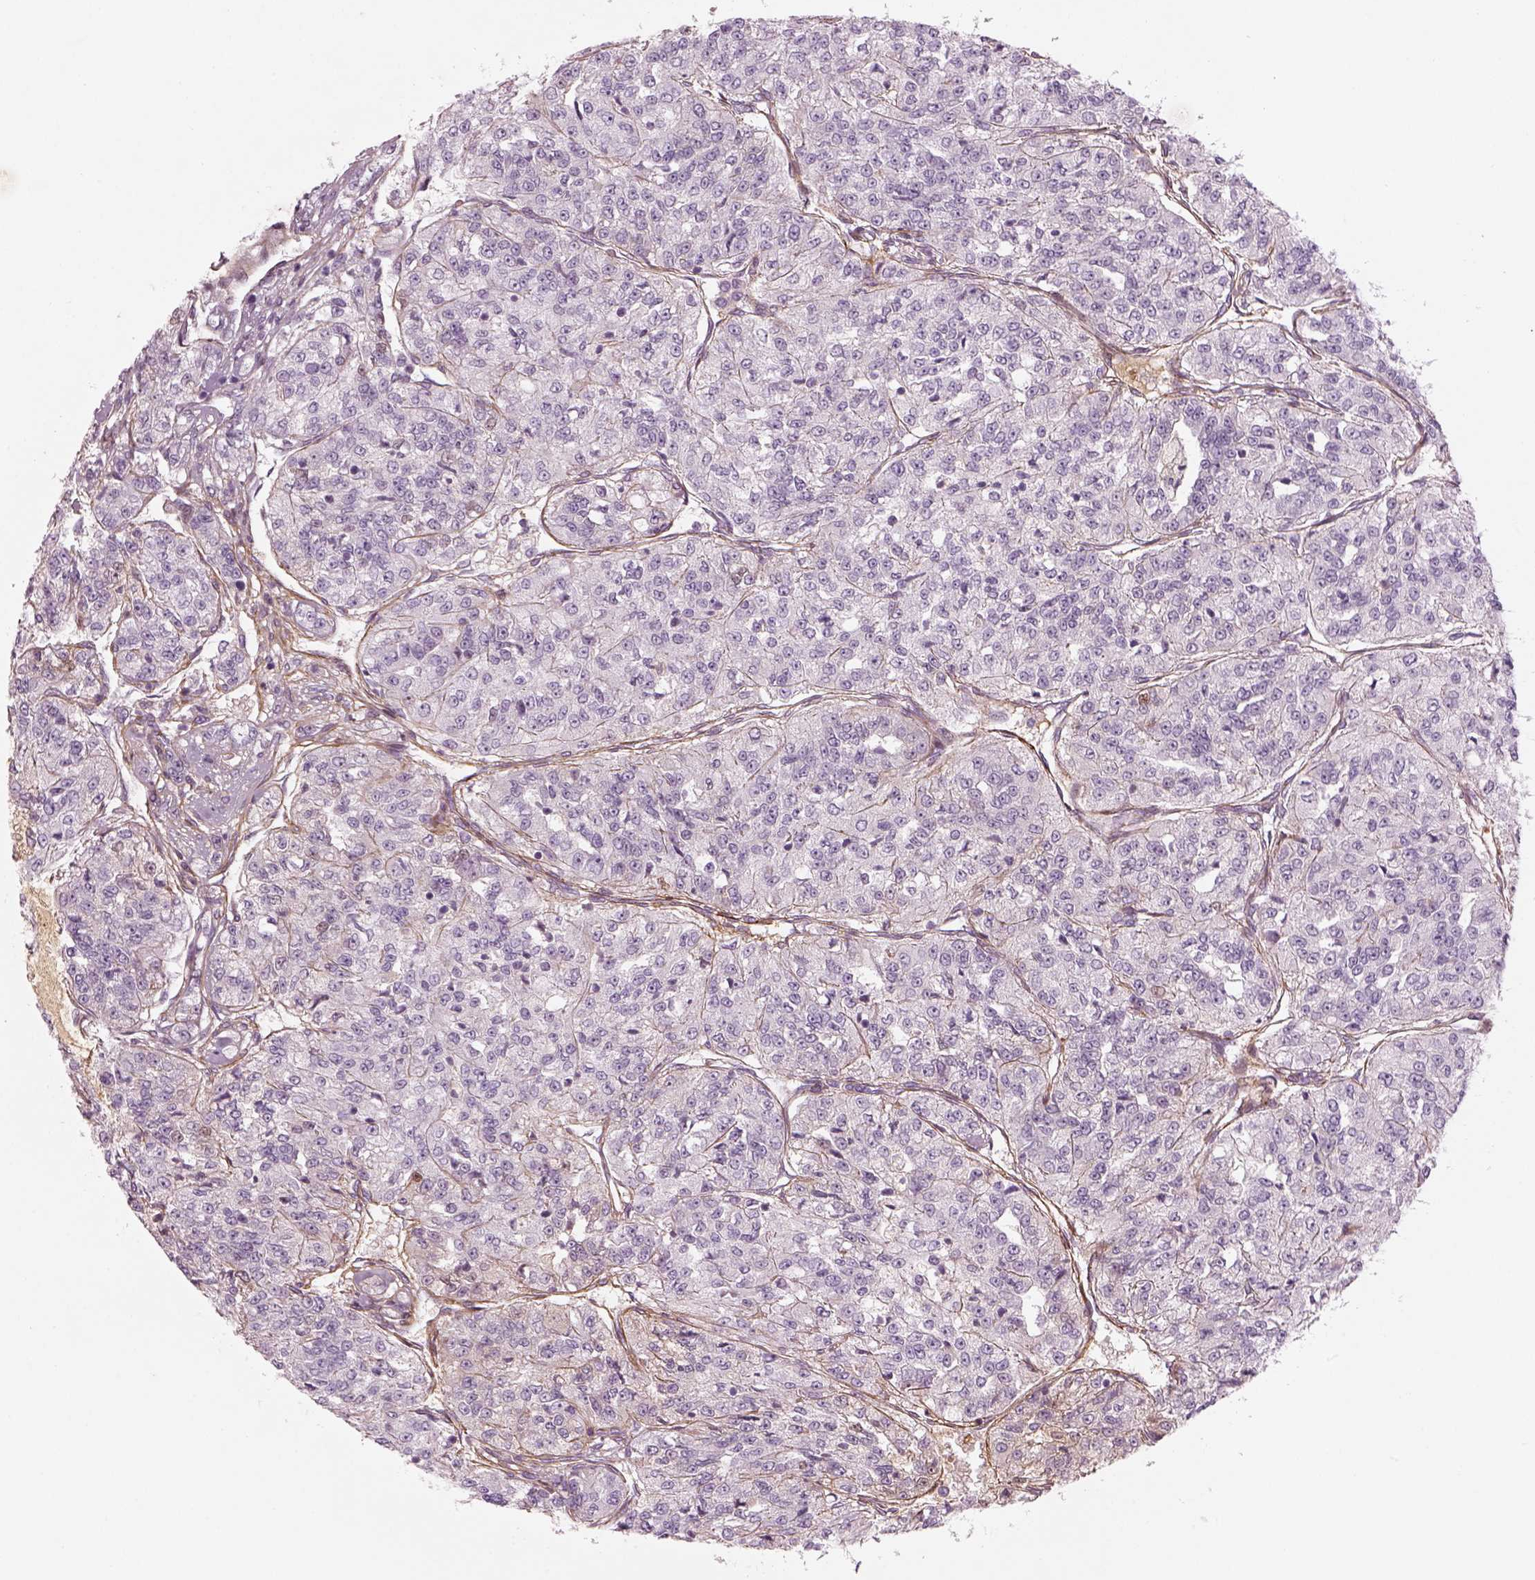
{"staining": {"intensity": "negative", "quantity": "none", "location": "none"}, "tissue": "renal cancer", "cell_type": "Tumor cells", "image_type": "cancer", "snomed": [{"axis": "morphology", "description": "Adenocarcinoma, NOS"}, {"axis": "topography", "description": "Kidney"}], "caption": "IHC of adenocarcinoma (renal) shows no staining in tumor cells.", "gene": "PABPC1L2B", "patient": {"sex": "female", "age": 63}}